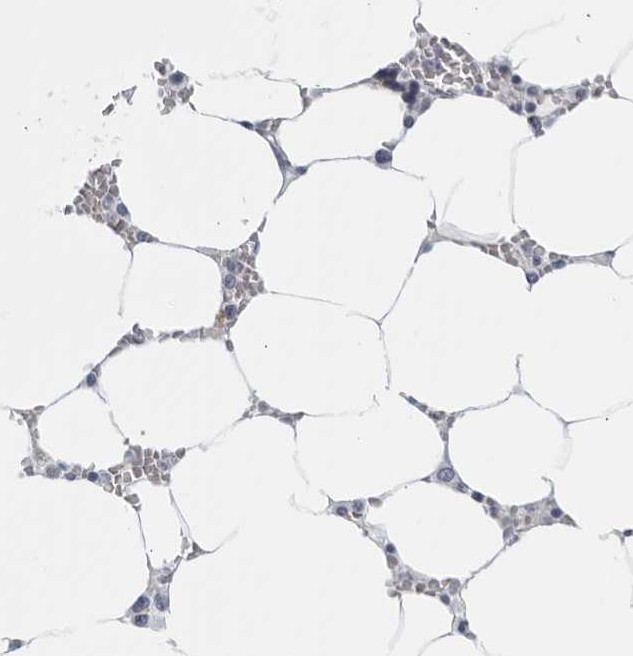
{"staining": {"intensity": "negative", "quantity": "none", "location": "none"}, "tissue": "bone marrow", "cell_type": "Hematopoietic cells", "image_type": "normal", "snomed": [{"axis": "morphology", "description": "Normal tissue, NOS"}, {"axis": "topography", "description": "Bone marrow"}], "caption": "The IHC image has no significant positivity in hematopoietic cells of bone marrow.", "gene": "MATN1", "patient": {"sex": "male", "age": 70}}